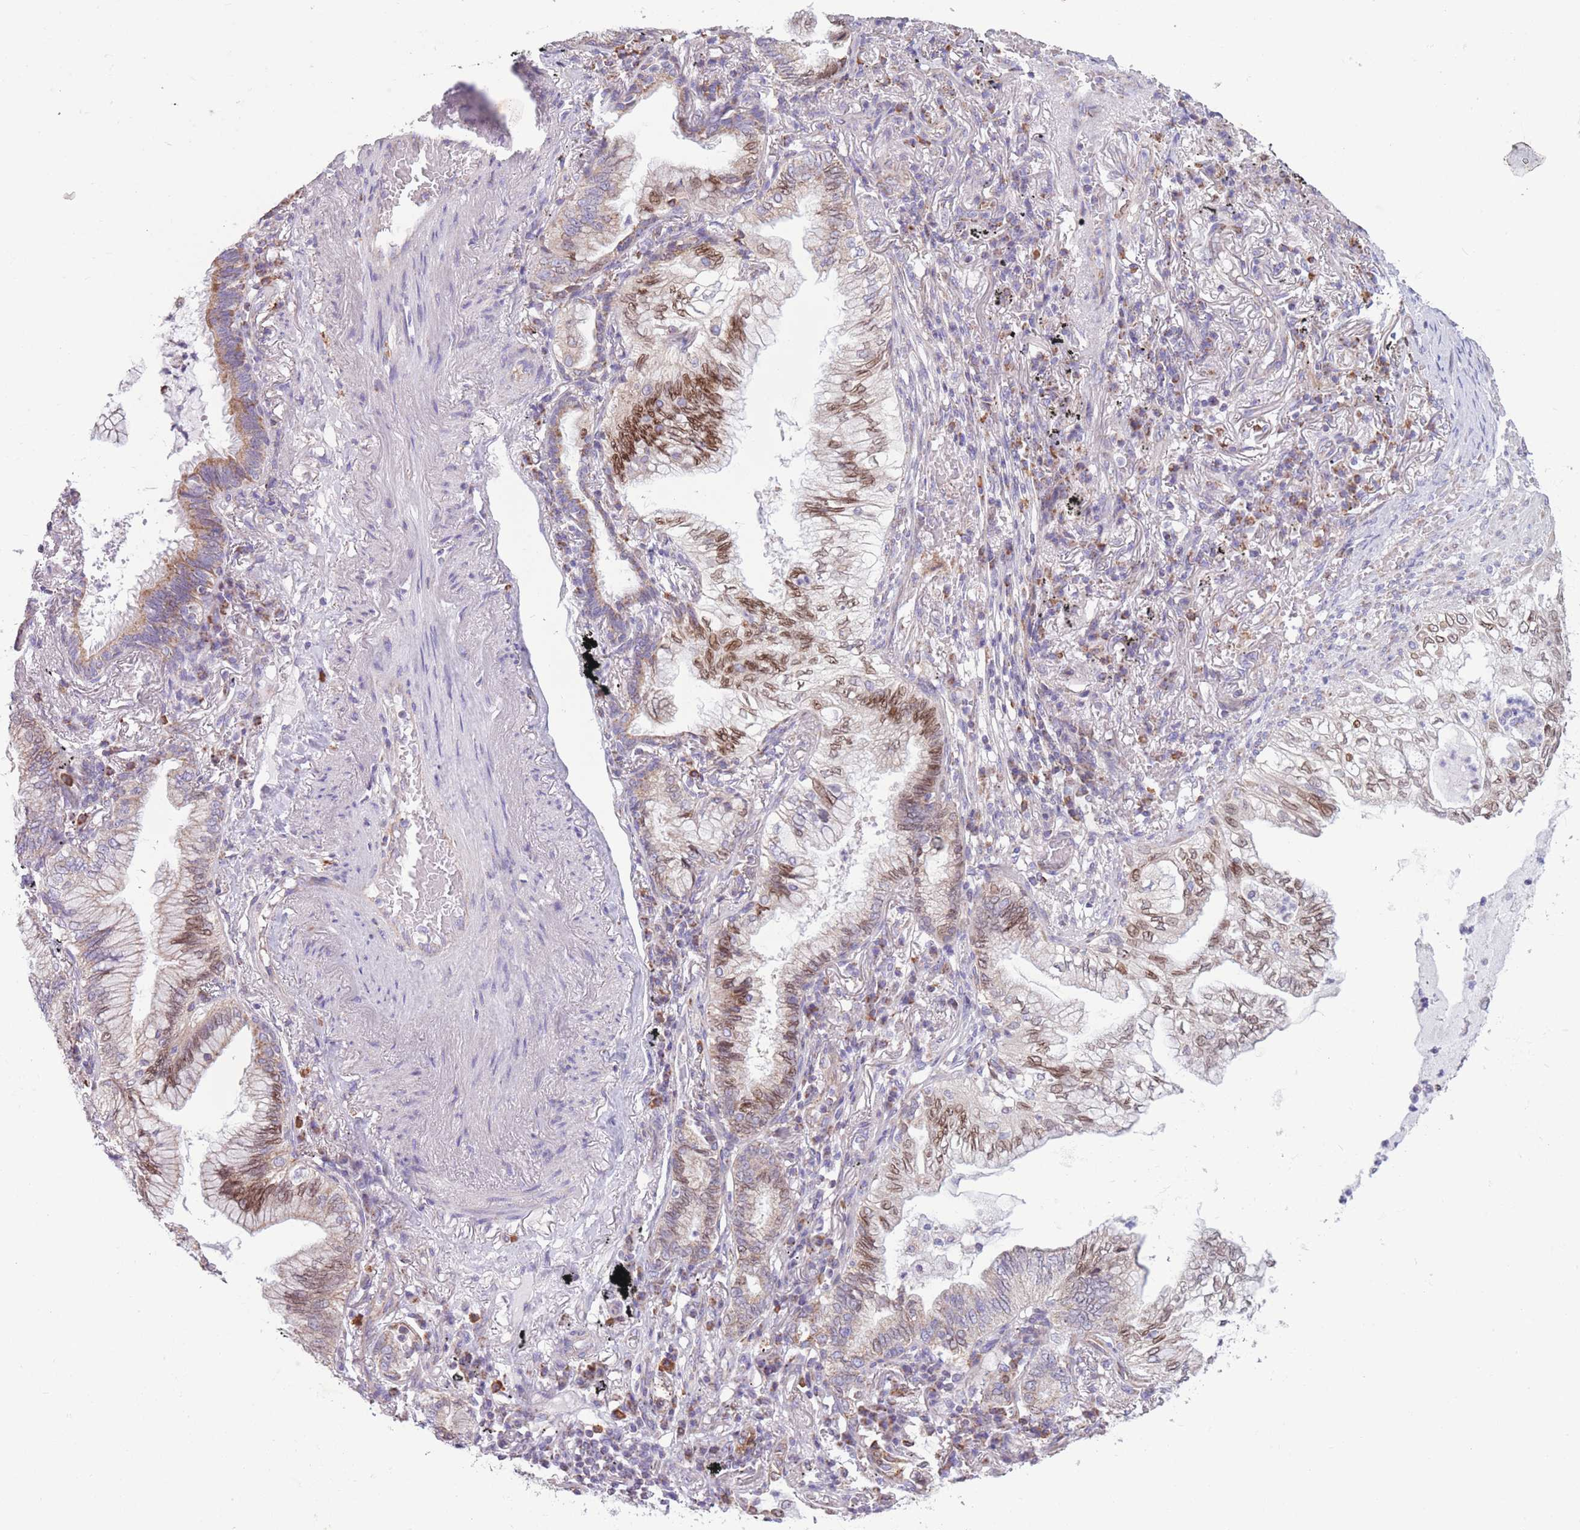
{"staining": {"intensity": "moderate", "quantity": "25%-75%", "location": "nuclear"}, "tissue": "lung cancer", "cell_type": "Tumor cells", "image_type": "cancer", "snomed": [{"axis": "morphology", "description": "Adenocarcinoma, NOS"}, {"axis": "topography", "description": "Lung"}], "caption": "IHC of human lung cancer (adenocarcinoma) demonstrates medium levels of moderate nuclear staining in about 25%-75% of tumor cells.", "gene": "PDHA1", "patient": {"sex": "female", "age": 70}}